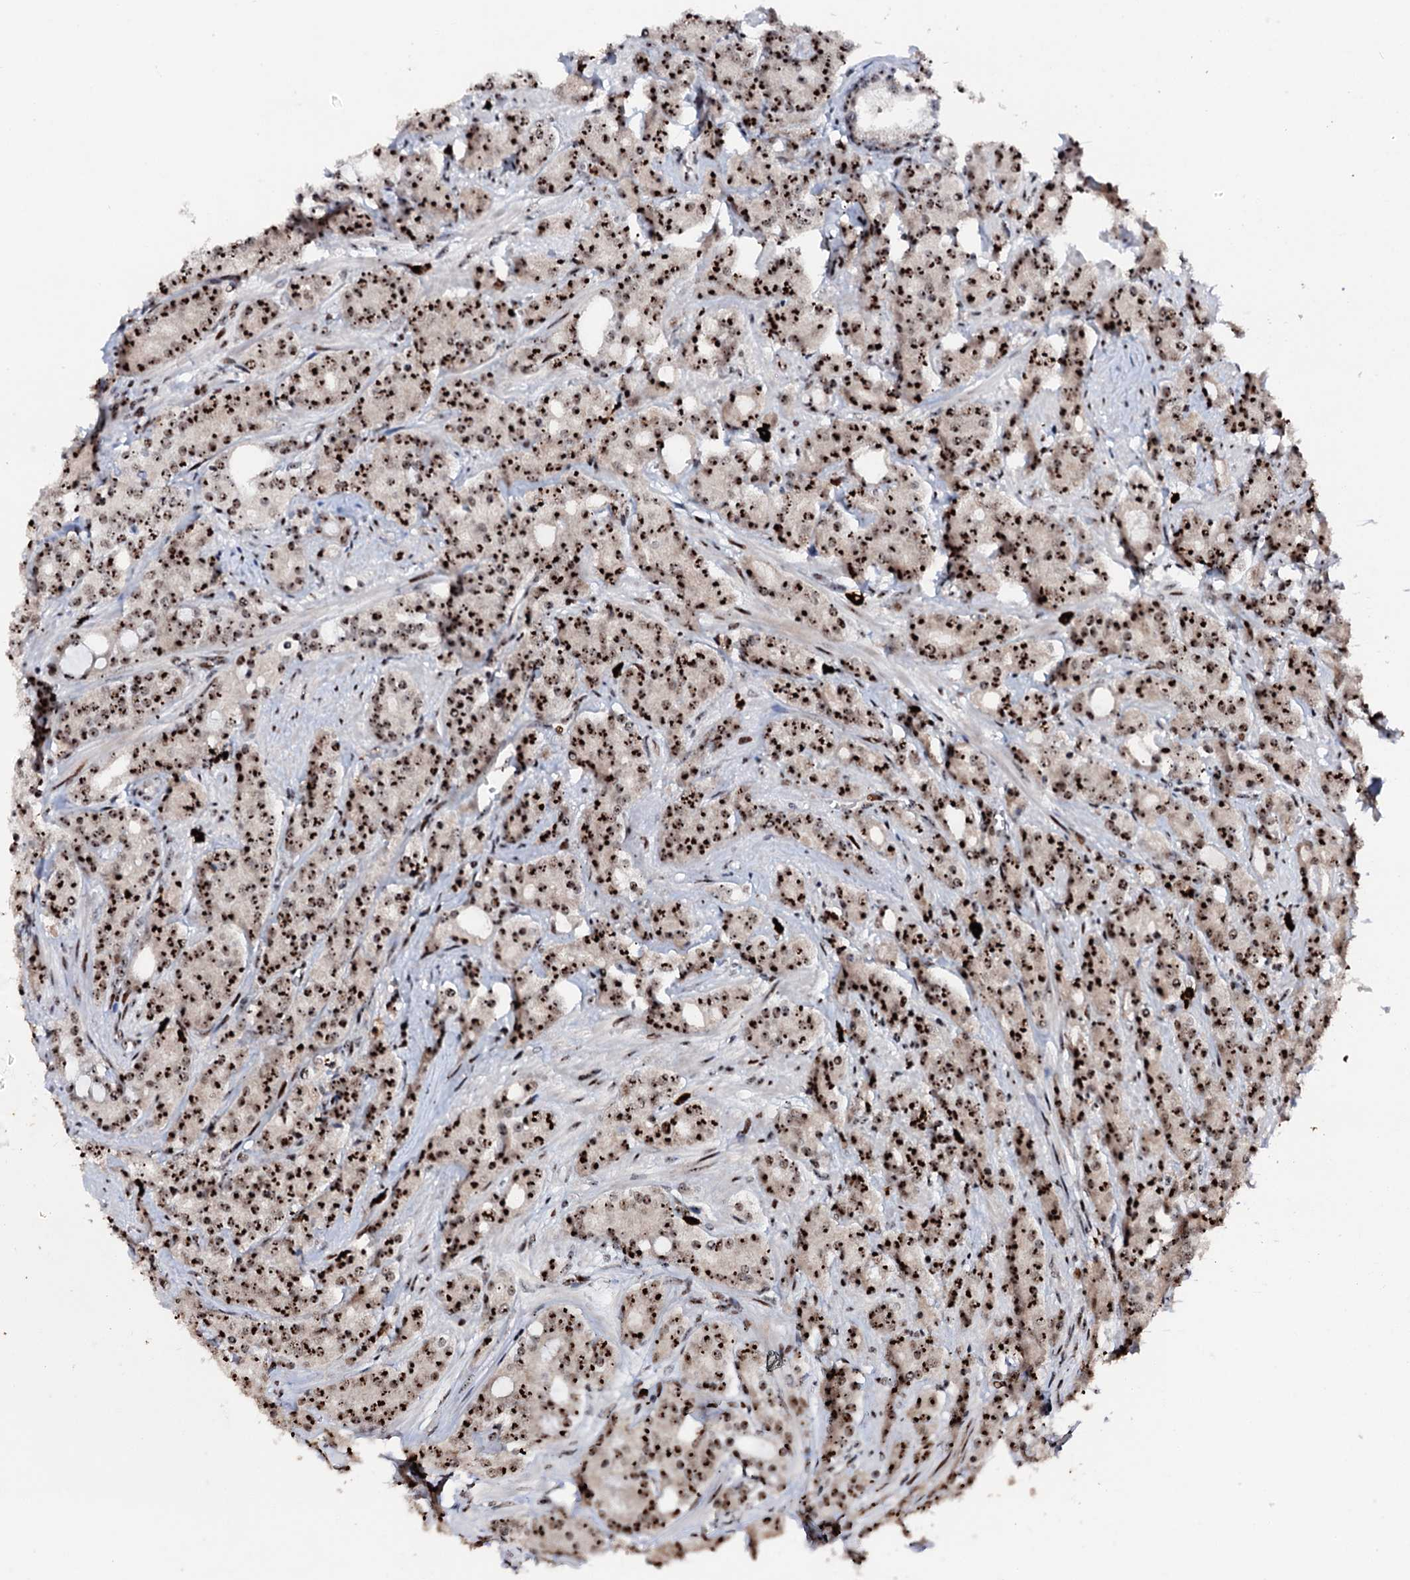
{"staining": {"intensity": "strong", "quantity": ">75%", "location": "nuclear"}, "tissue": "prostate cancer", "cell_type": "Tumor cells", "image_type": "cancer", "snomed": [{"axis": "morphology", "description": "Adenocarcinoma, High grade"}, {"axis": "topography", "description": "Prostate"}], "caption": "Brown immunohistochemical staining in high-grade adenocarcinoma (prostate) displays strong nuclear staining in approximately >75% of tumor cells.", "gene": "NEUROG3", "patient": {"sex": "male", "age": 62}}